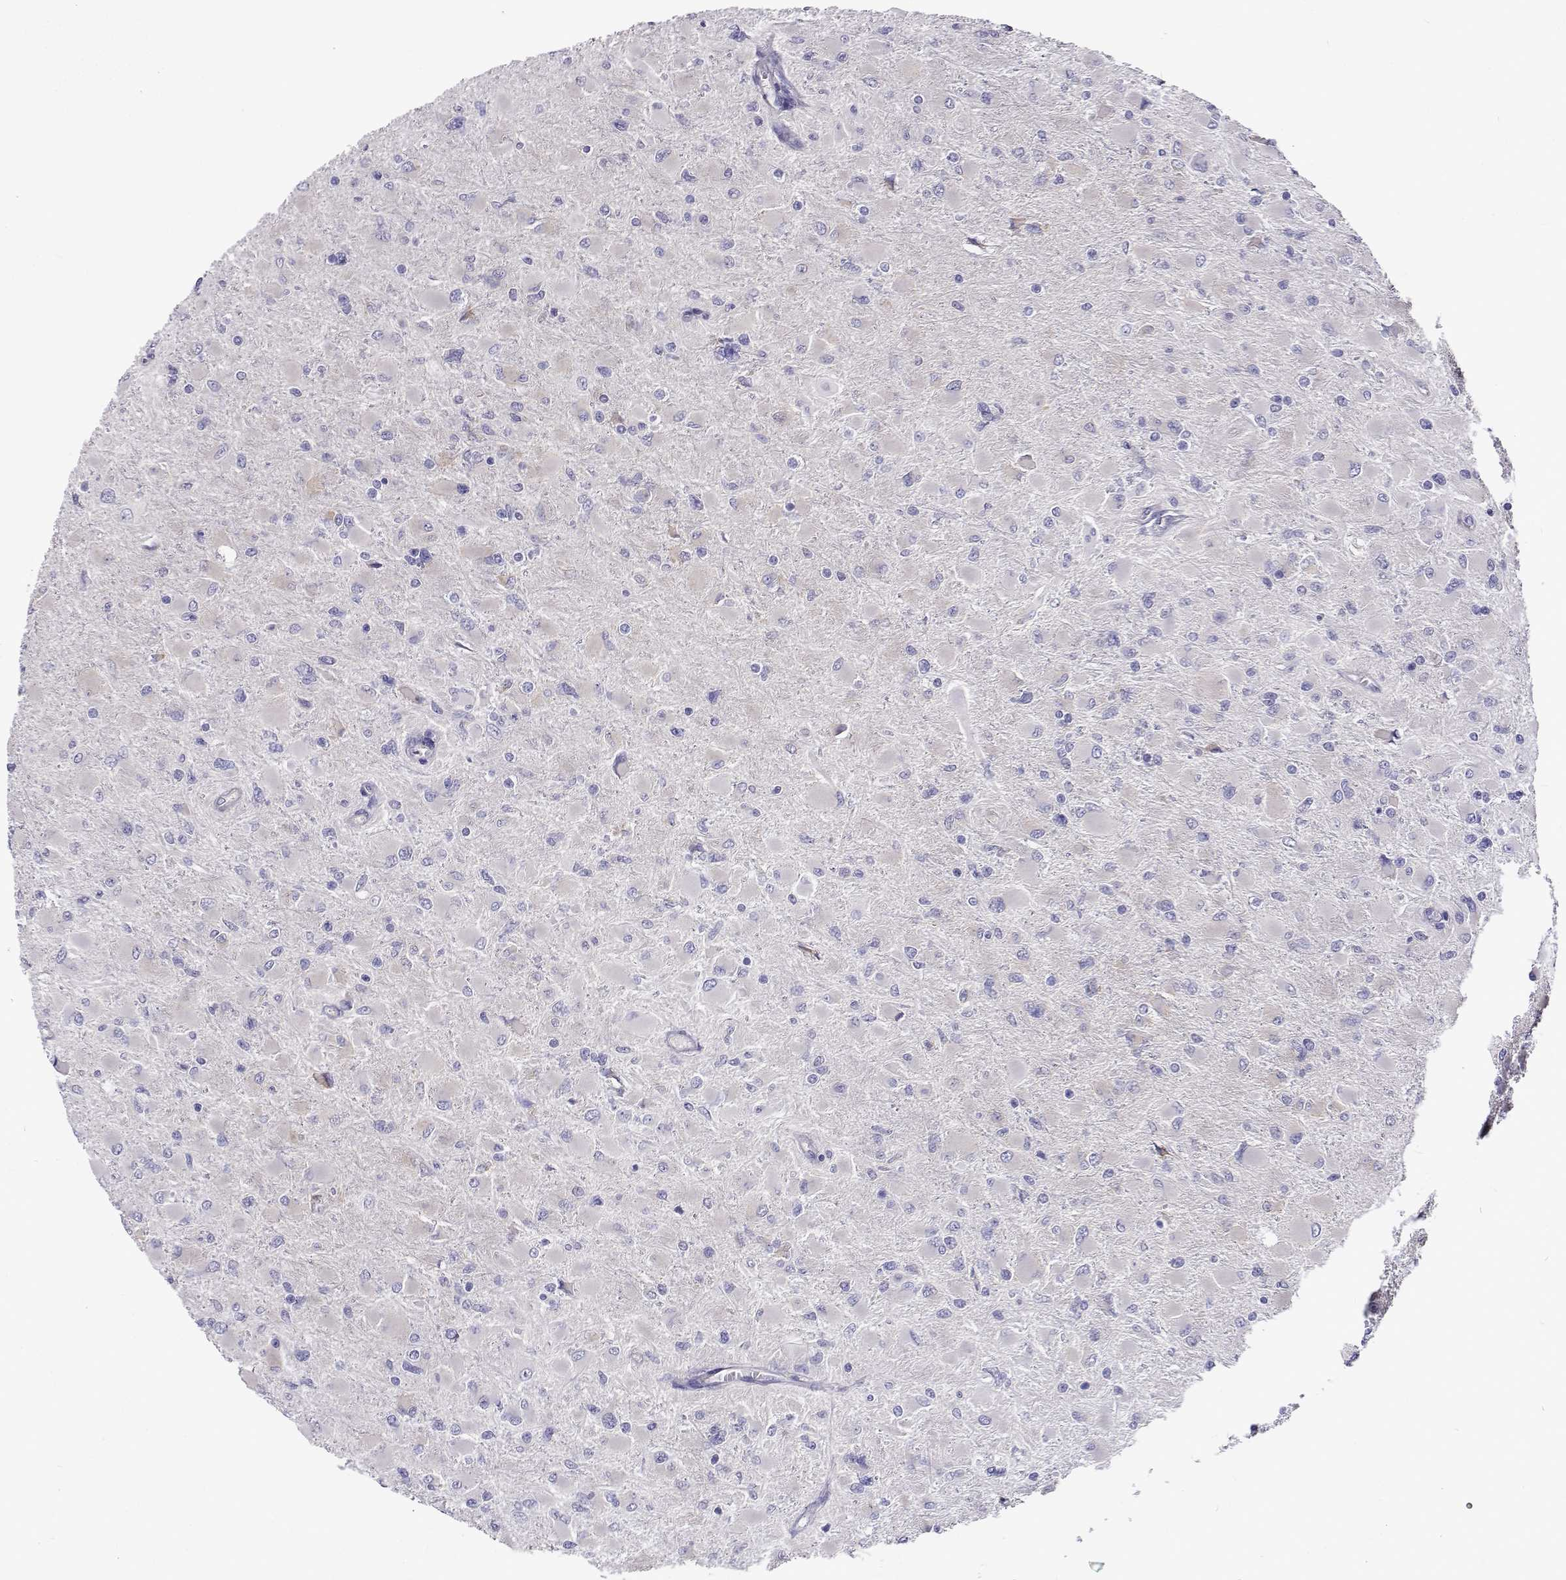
{"staining": {"intensity": "negative", "quantity": "none", "location": "none"}, "tissue": "glioma", "cell_type": "Tumor cells", "image_type": "cancer", "snomed": [{"axis": "morphology", "description": "Glioma, malignant, High grade"}, {"axis": "topography", "description": "Cerebral cortex"}], "caption": "A high-resolution micrograph shows immunohistochemistry (IHC) staining of glioma, which exhibits no significant expression in tumor cells.", "gene": "LHFPL7", "patient": {"sex": "female", "age": 36}}